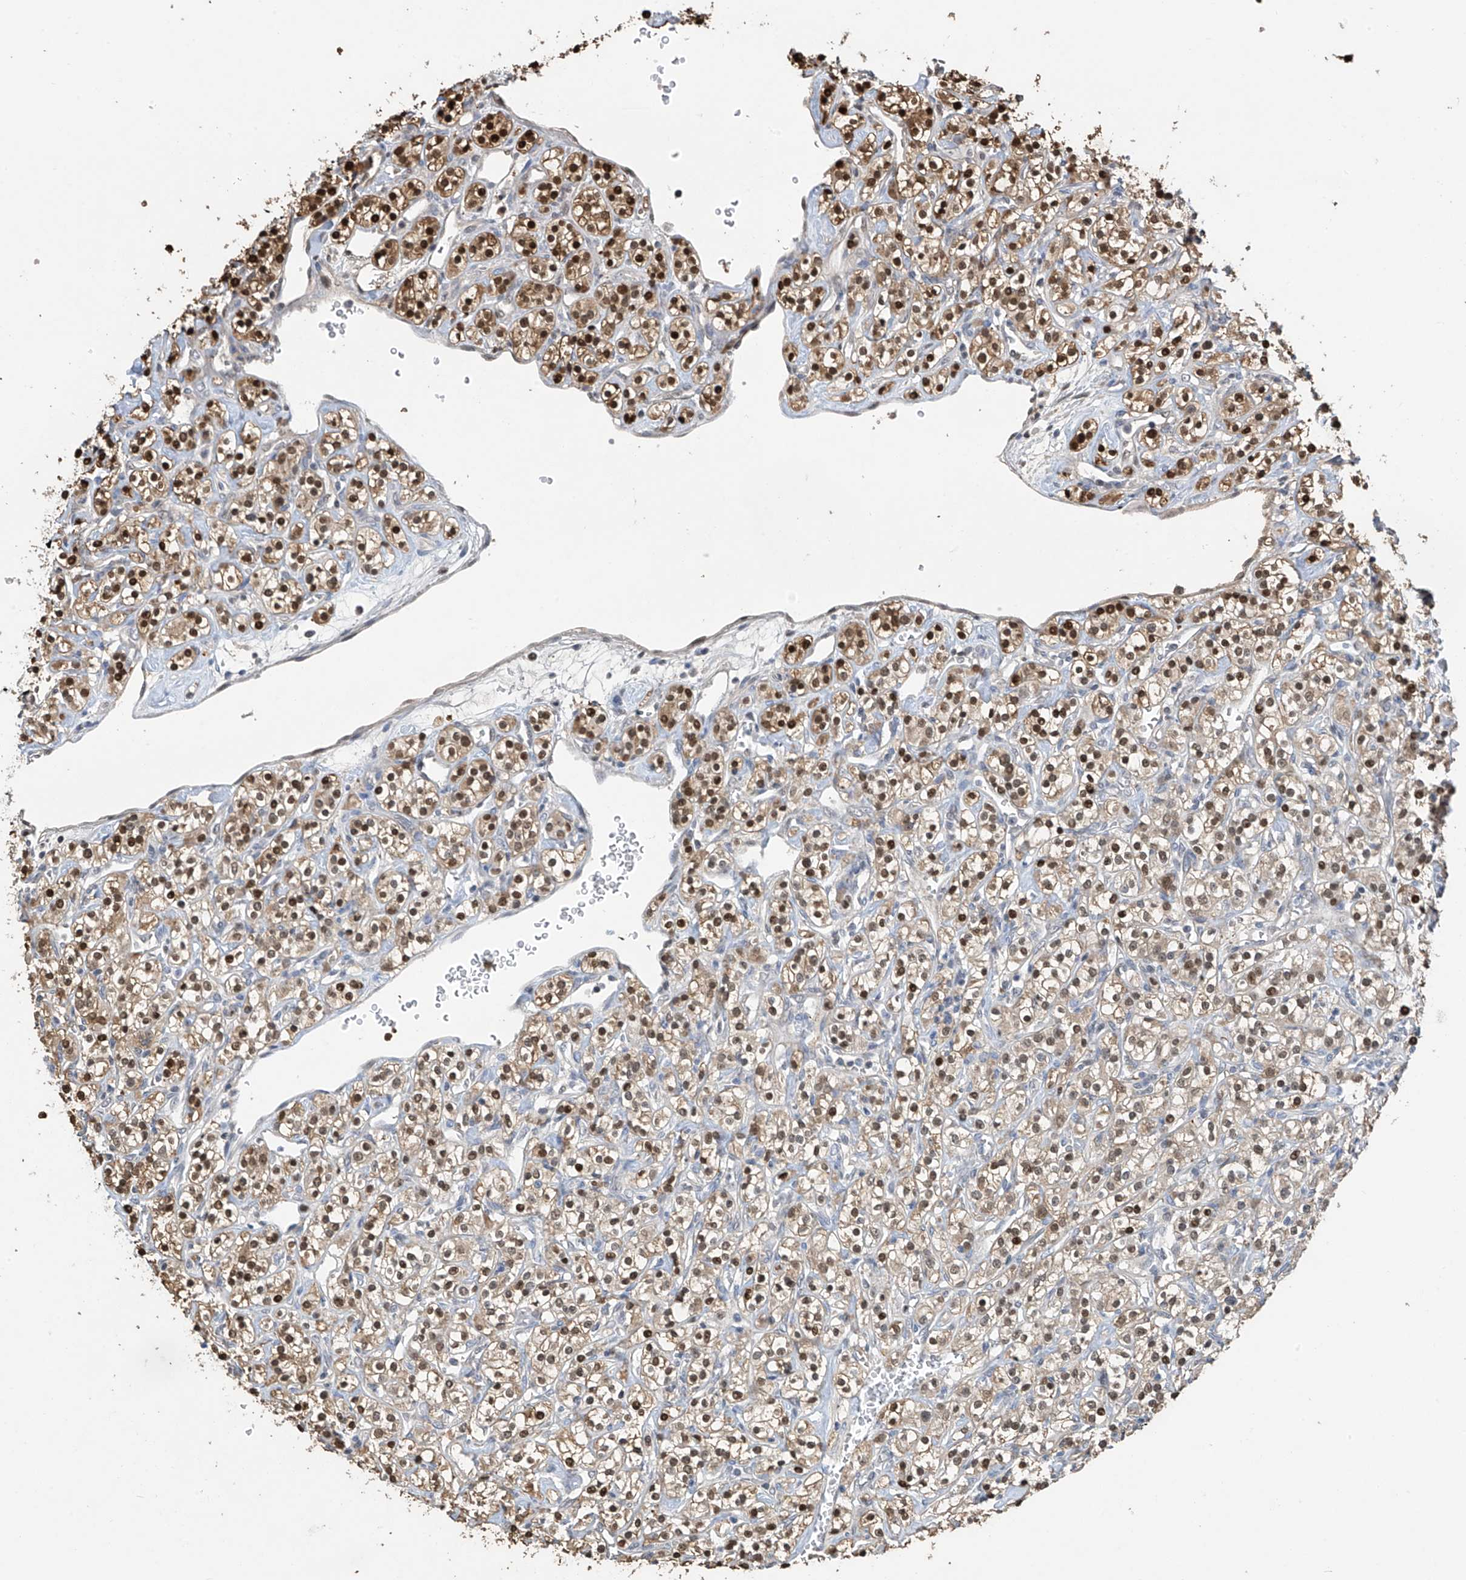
{"staining": {"intensity": "moderate", "quantity": ">75%", "location": "cytoplasmic/membranous,nuclear"}, "tissue": "renal cancer", "cell_type": "Tumor cells", "image_type": "cancer", "snomed": [{"axis": "morphology", "description": "Adenocarcinoma, NOS"}, {"axis": "topography", "description": "Kidney"}], "caption": "Human renal adenocarcinoma stained with a protein marker shows moderate staining in tumor cells.", "gene": "PMM1", "patient": {"sex": "male", "age": 77}}